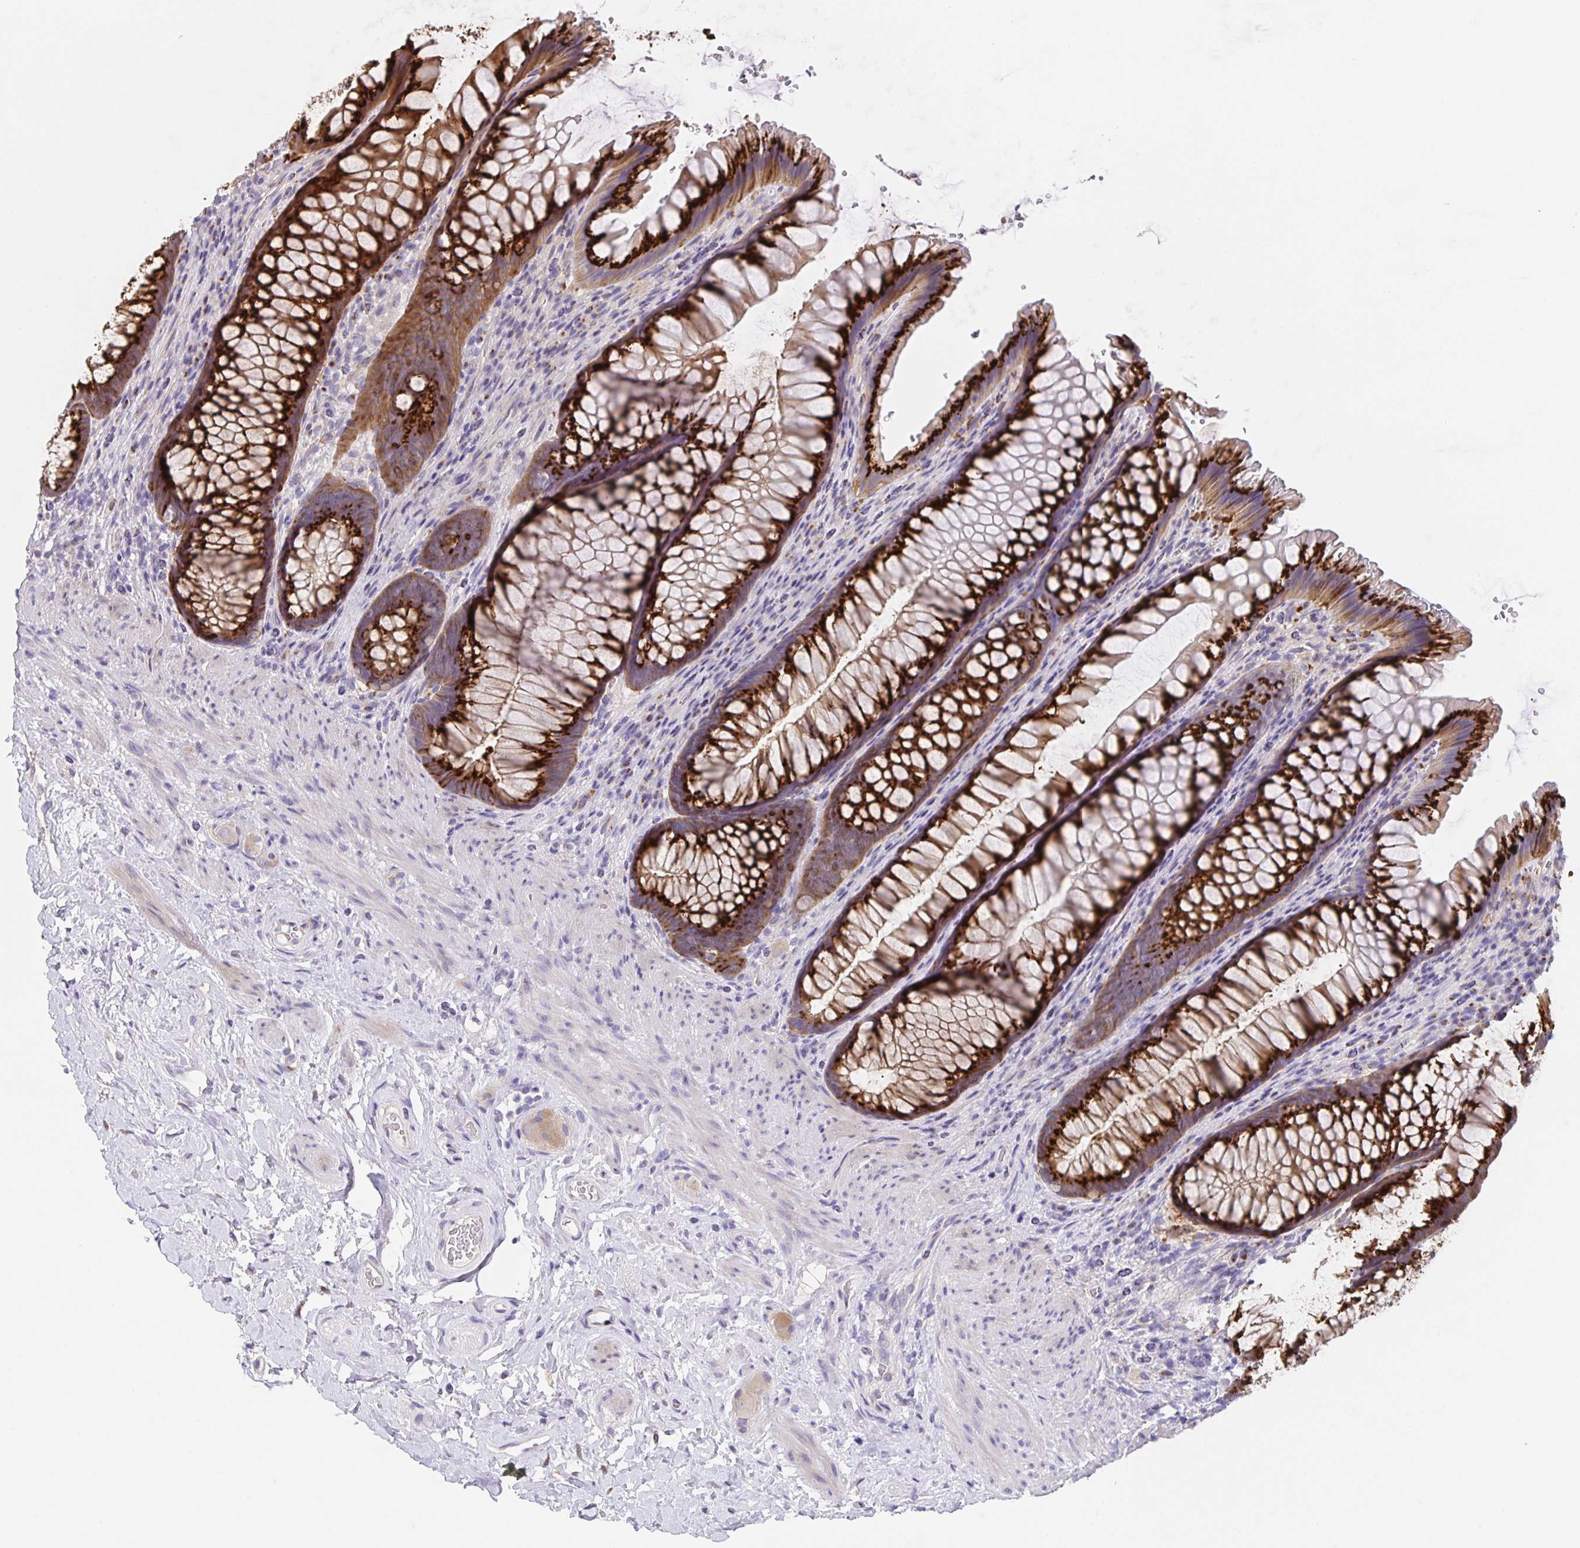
{"staining": {"intensity": "strong", "quantity": ">75%", "location": "cytoplasmic/membranous"}, "tissue": "rectum", "cell_type": "Glandular cells", "image_type": "normal", "snomed": [{"axis": "morphology", "description": "Normal tissue, NOS"}, {"axis": "topography", "description": "Rectum"}], "caption": "The photomicrograph shows a brown stain indicating the presence of a protein in the cytoplasmic/membranous of glandular cells in rectum.", "gene": "PRR36", "patient": {"sex": "male", "age": 53}}